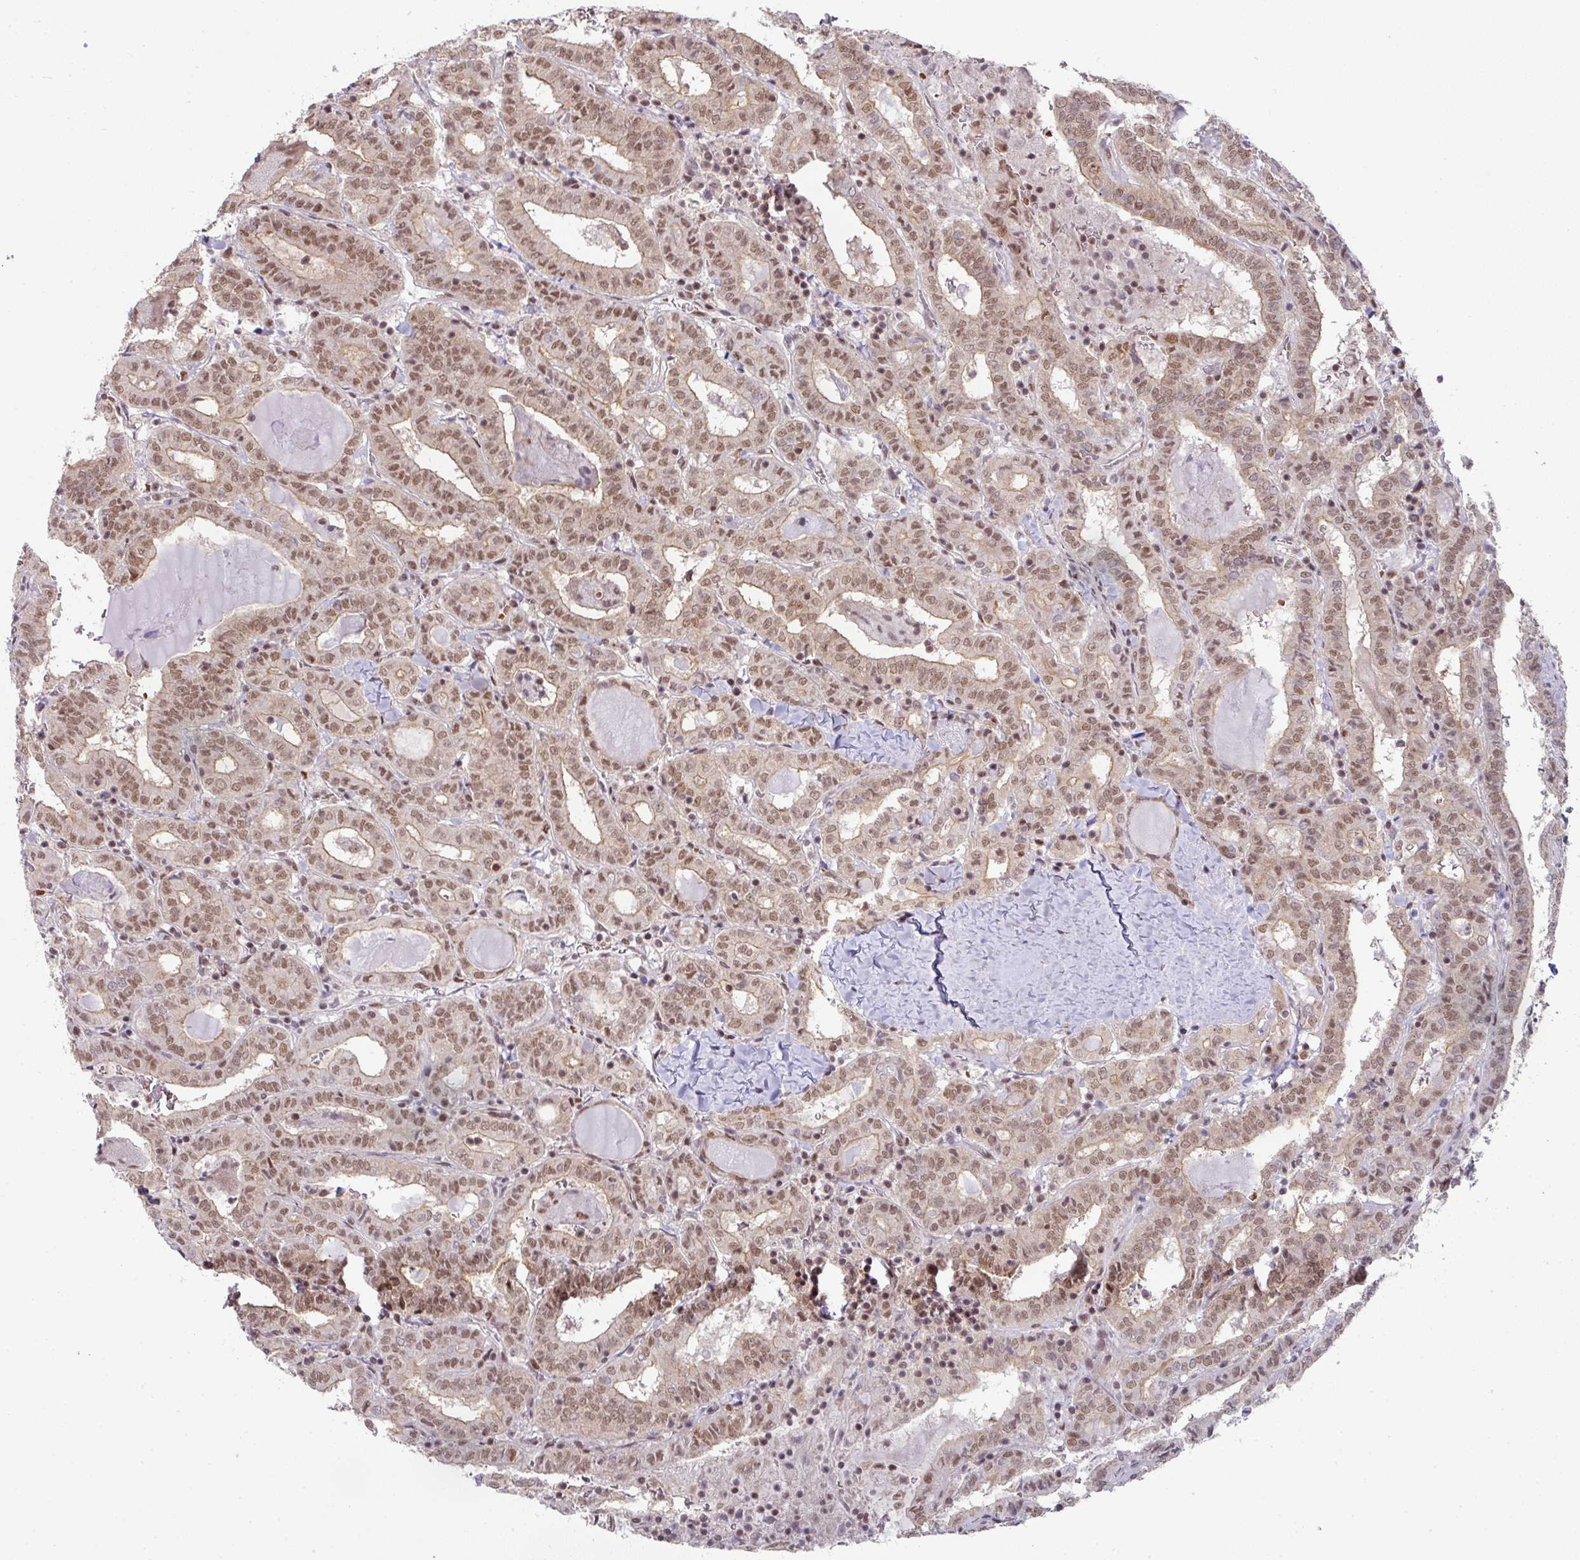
{"staining": {"intensity": "moderate", "quantity": ">75%", "location": "nuclear"}, "tissue": "thyroid cancer", "cell_type": "Tumor cells", "image_type": "cancer", "snomed": [{"axis": "morphology", "description": "Papillary adenocarcinoma, NOS"}, {"axis": "topography", "description": "Thyroid gland"}], "caption": "A photomicrograph of human thyroid cancer (papillary adenocarcinoma) stained for a protein displays moderate nuclear brown staining in tumor cells.", "gene": "NCOA5", "patient": {"sex": "female", "age": 72}}